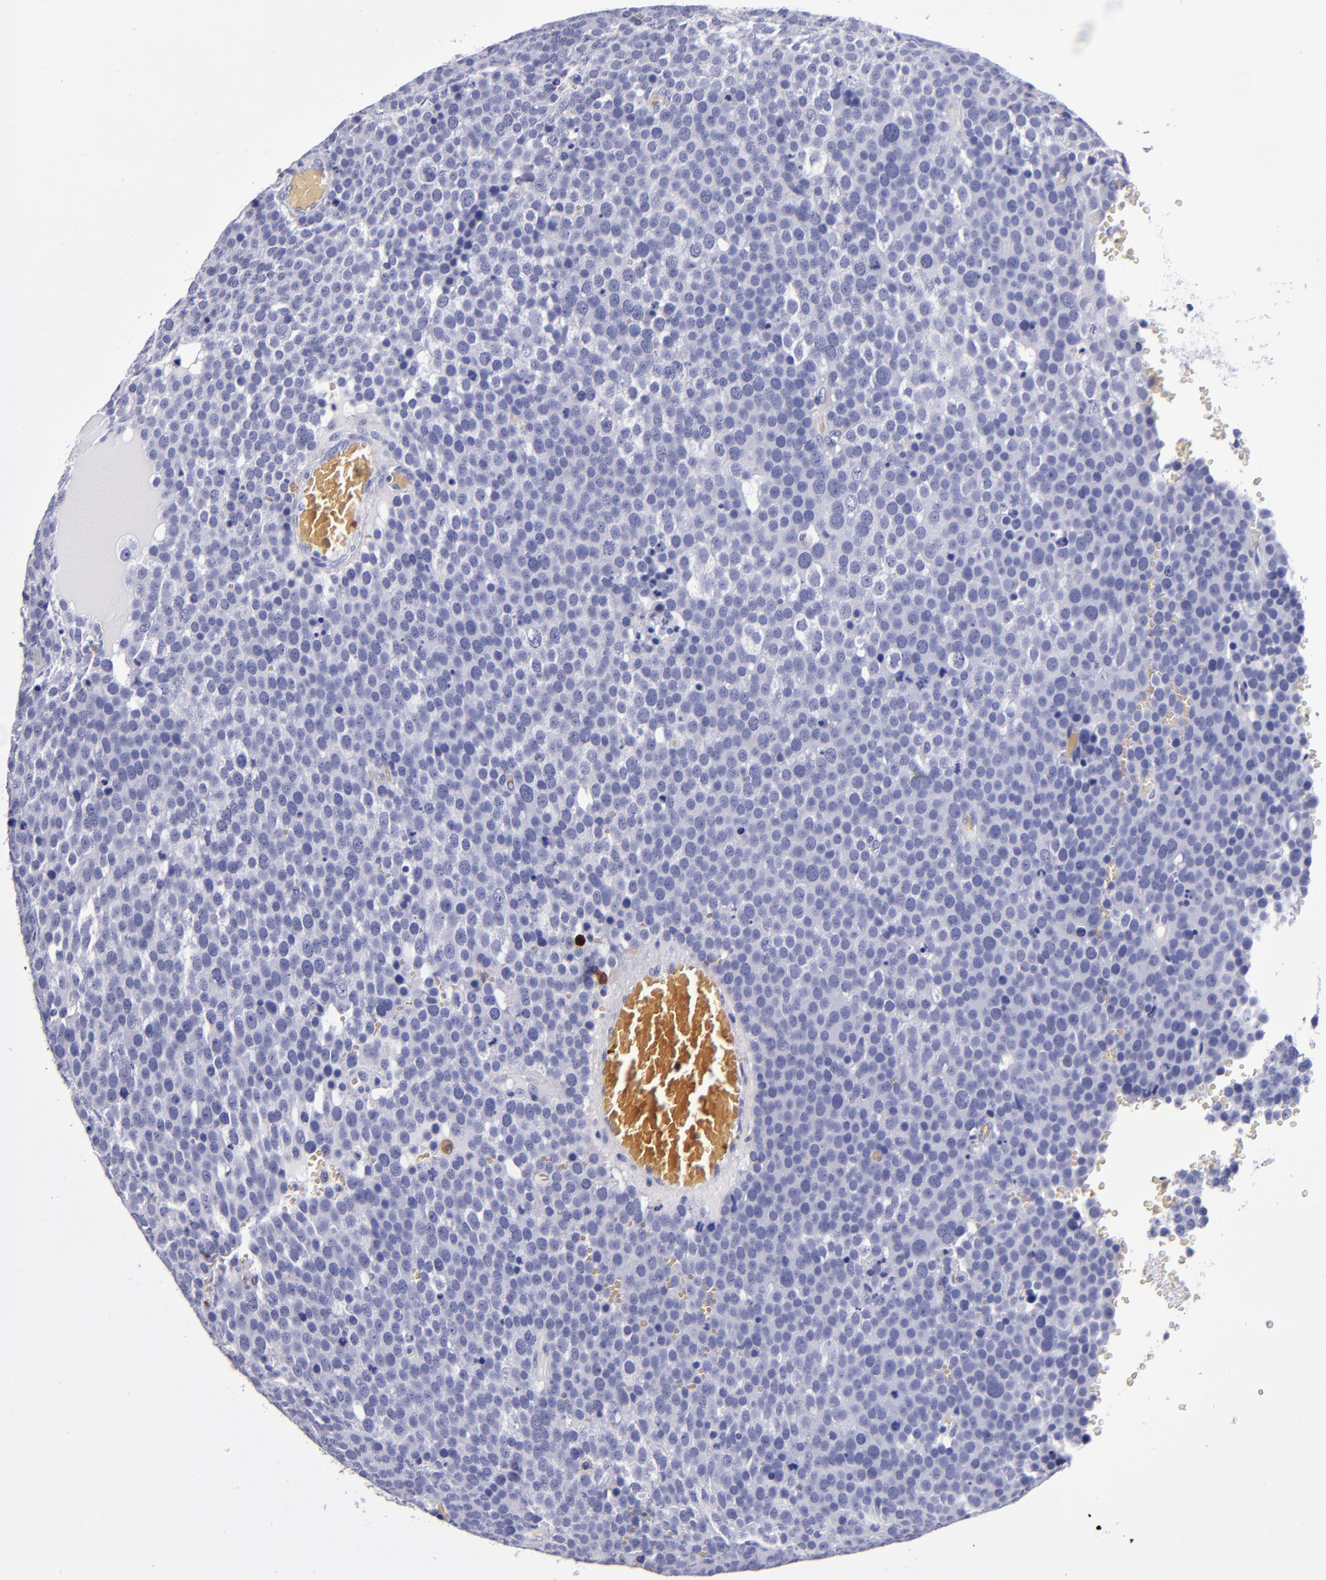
{"staining": {"intensity": "negative", "quantity": "none", "location": "none"}, "tissue": "testis cancer", "cell_type": "Tumor cells", "image_type": "cancer", "snomed": [{"axis": "morphology", "description": "Seminoma, NOS"}, {"axis": "topography", "description": "Testis"}], "caption": "Tumor cells are negative for brown protein staining in seminoma (testis).", "gene": "S100A8", "patient": {"sex": "male", "age": 71}}